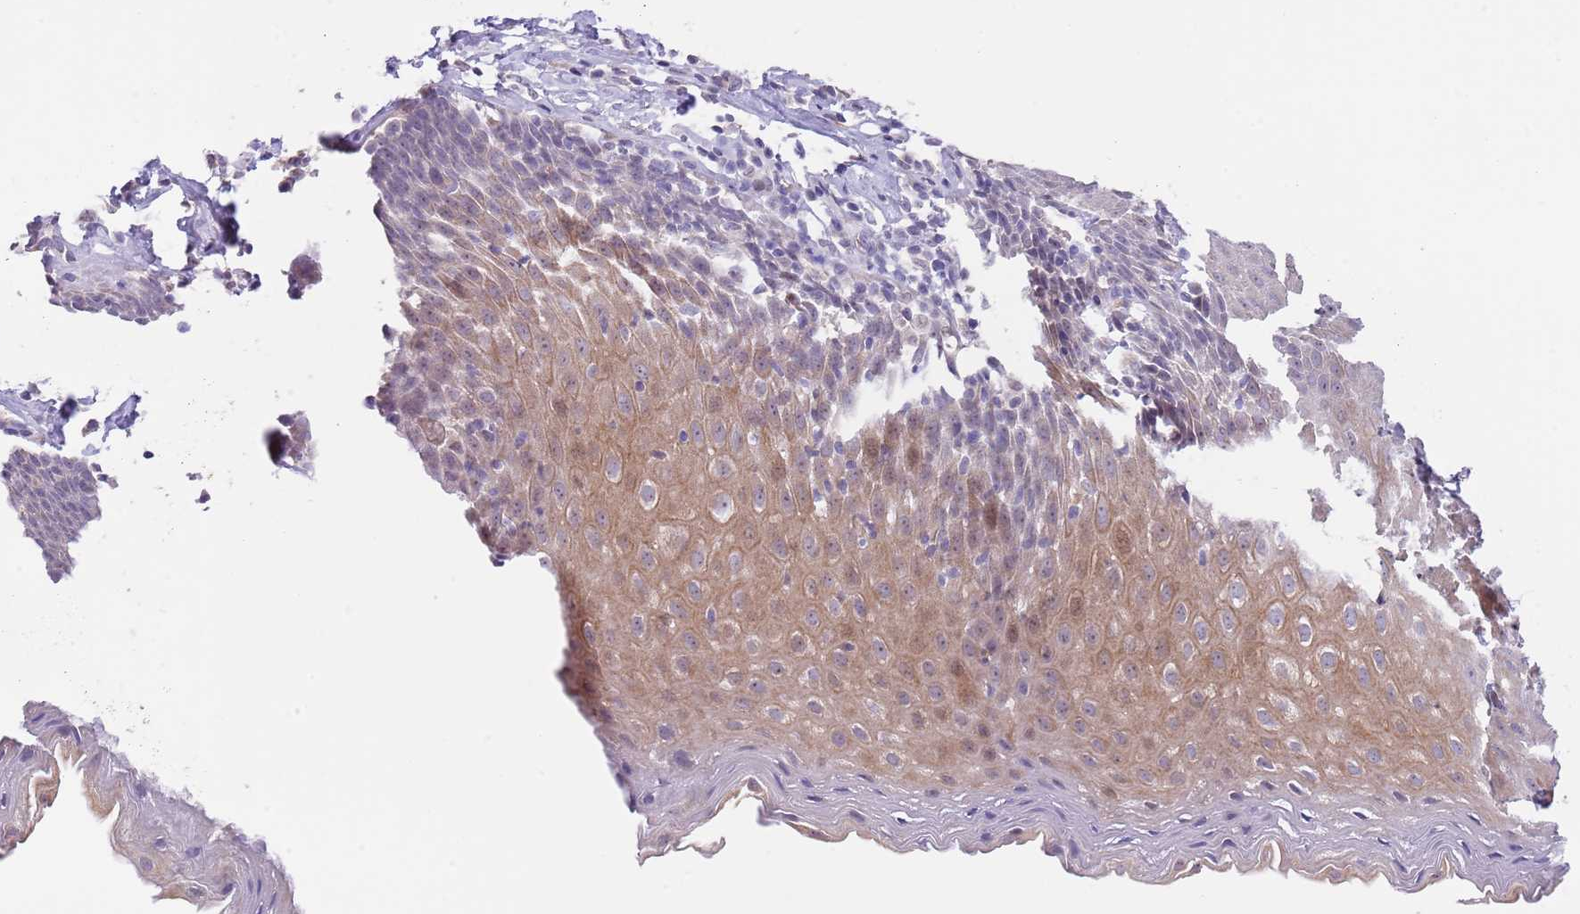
{"staining": {"intensity": "moderate", "quantity": "25%-75%", "location": "cytoplasmic/membranous"}, "tissue": "esophagus", "cell_type": "Squamous epithelial cells", "image_type": "normal", "snomed": [{"axis": "morphology", "description": "Normal tissue, NOS"}, {"axis": "topography", "description": "Esophagus"}], "caption": "This image reveals unremarkable esophagus stained with immunohistochemistry to label a protein in brown. The cytoplasmic/membranous of squamous epithelial cells show moderate positivity for the protein. Nuclei are counter-stained blue.", "gene": "AP1S2", "patient": {"sex": "female", "age": 61}}